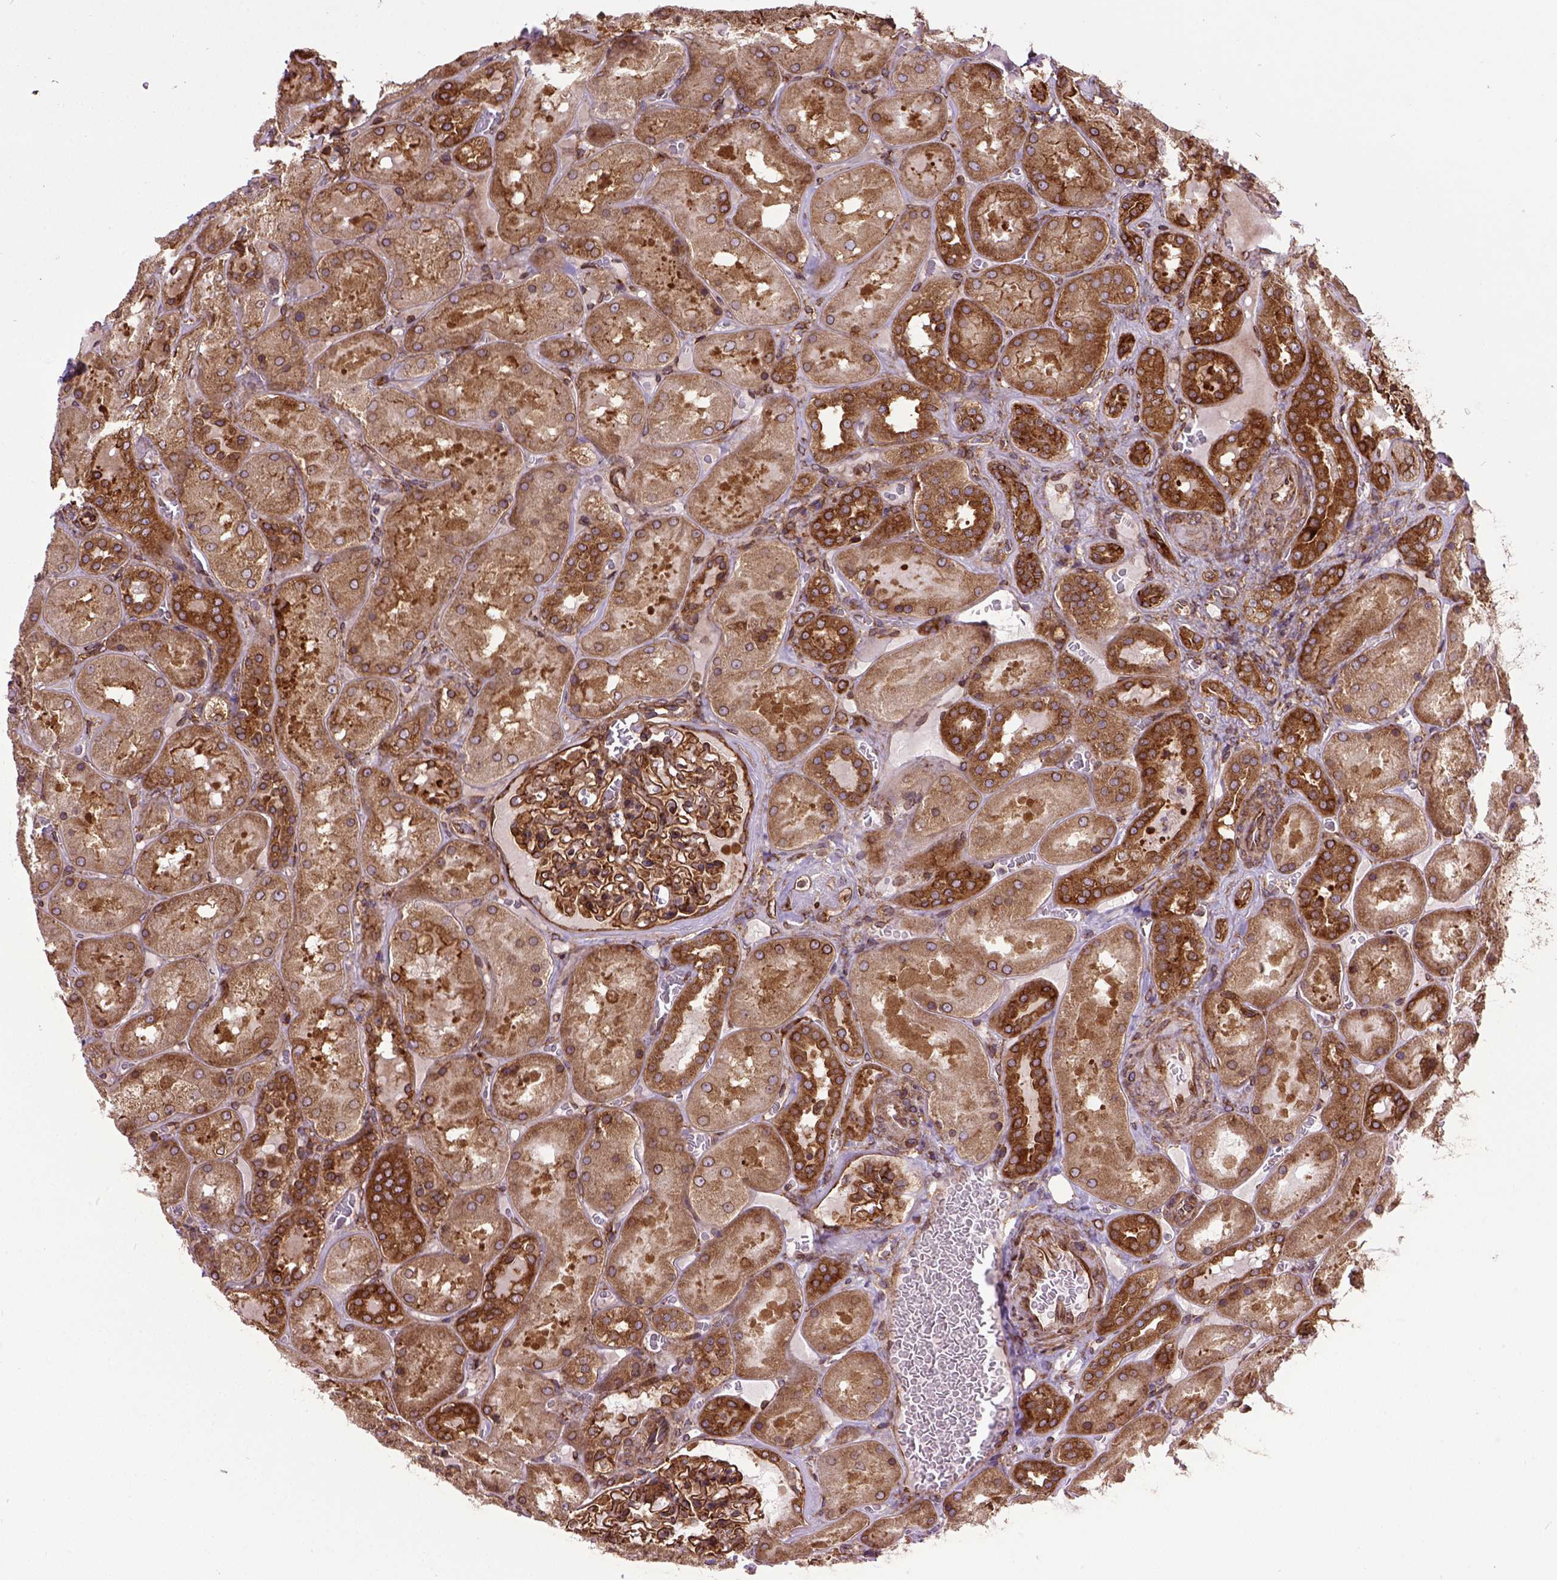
{"staining": {"intensity": "strong", "quantity": ">75%", "location": "cytoplasmic/membranous"}, "tissue": "kidney", "cell_type": "Cells in glomeruli", "image_type": "normal", "snomed": [{"axis": "morphology", "description": "Normal tissue, NOS"}, {"axis": "topography", "description": "Kidney"}], "caption": "Protein analysis of normal kidney exhibits strong cytoplasmic/membranous positivity in approximately >75% of cells in glomeruli. (IHC, brightfield microscopy, high magnification).", "gene": "CAPRIN1", "patient": {"sex": "male", "age": 73}}